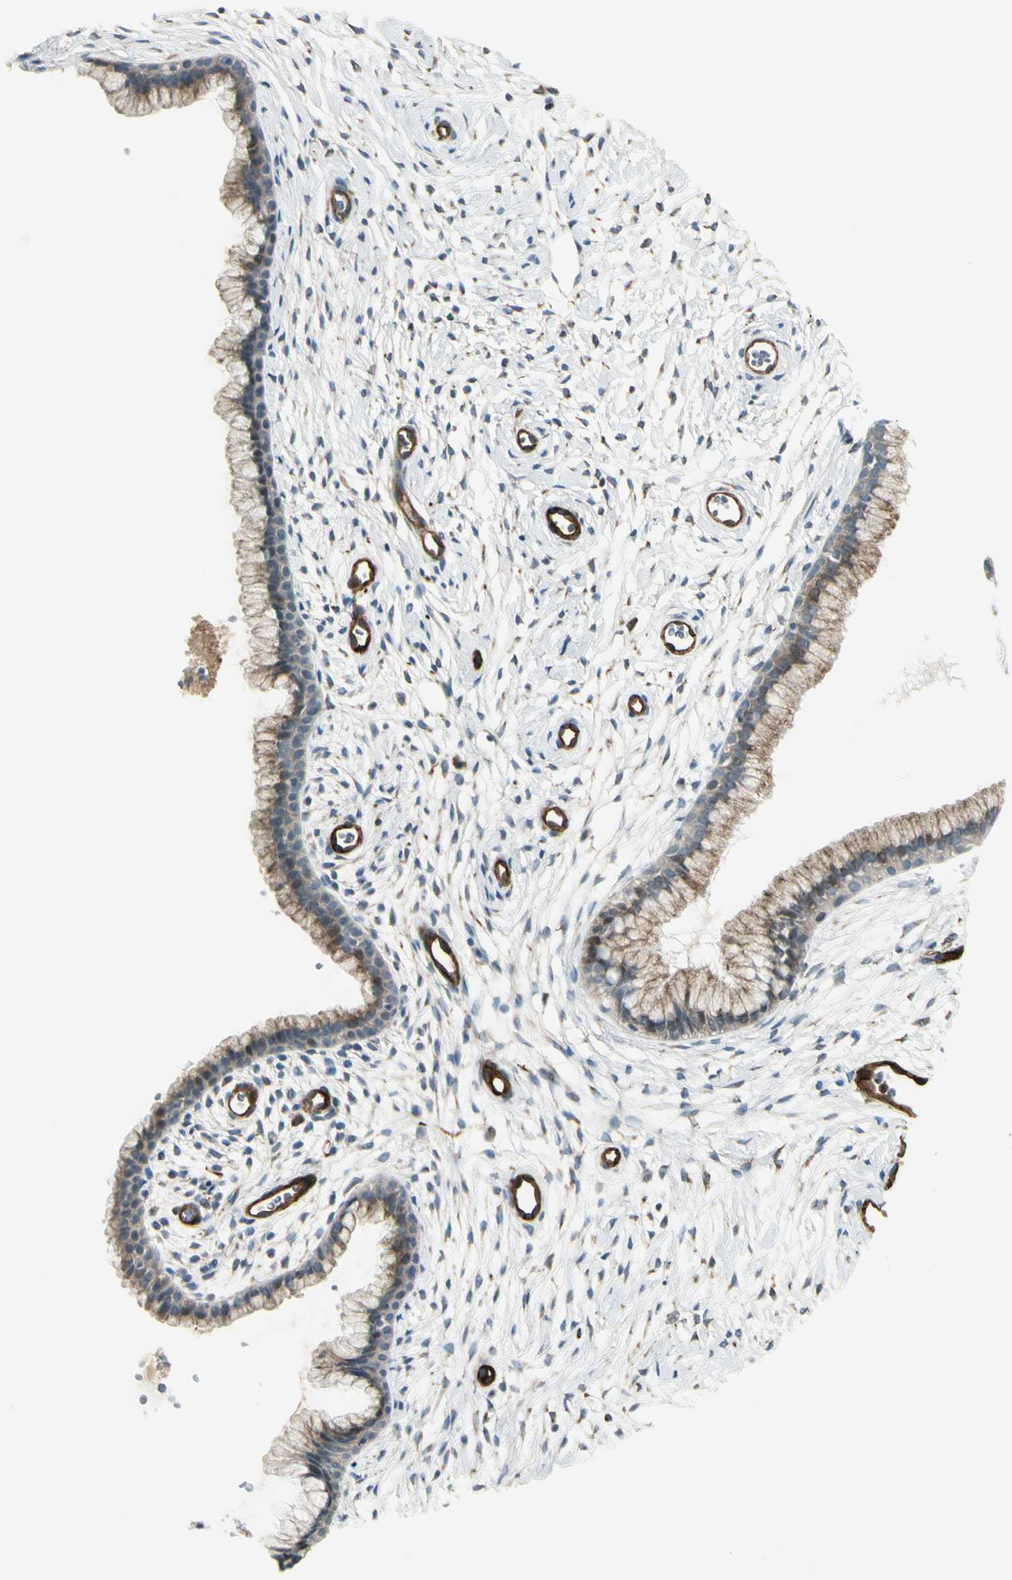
{"staining": {"intensity": "moderate", "quantity": ">75%", "location": "cytoplasmic/membranous"}, "tissue": "cervix", "cell_type": "Glandular cells", "image_type": "normal", "snomed": [{"axis": "morphology", "description": "Normal tissue, NOS"}, {"axis": "topography", "description": "Cervix"}], "caption": "Moderate cytoplasmic/membranous positivity for a protein is identified in about >75% of glandular cells of normal cervix using immunohistochemistry.", "gene": "MCAM", "patient": {"sex": "female", "age": 39}}